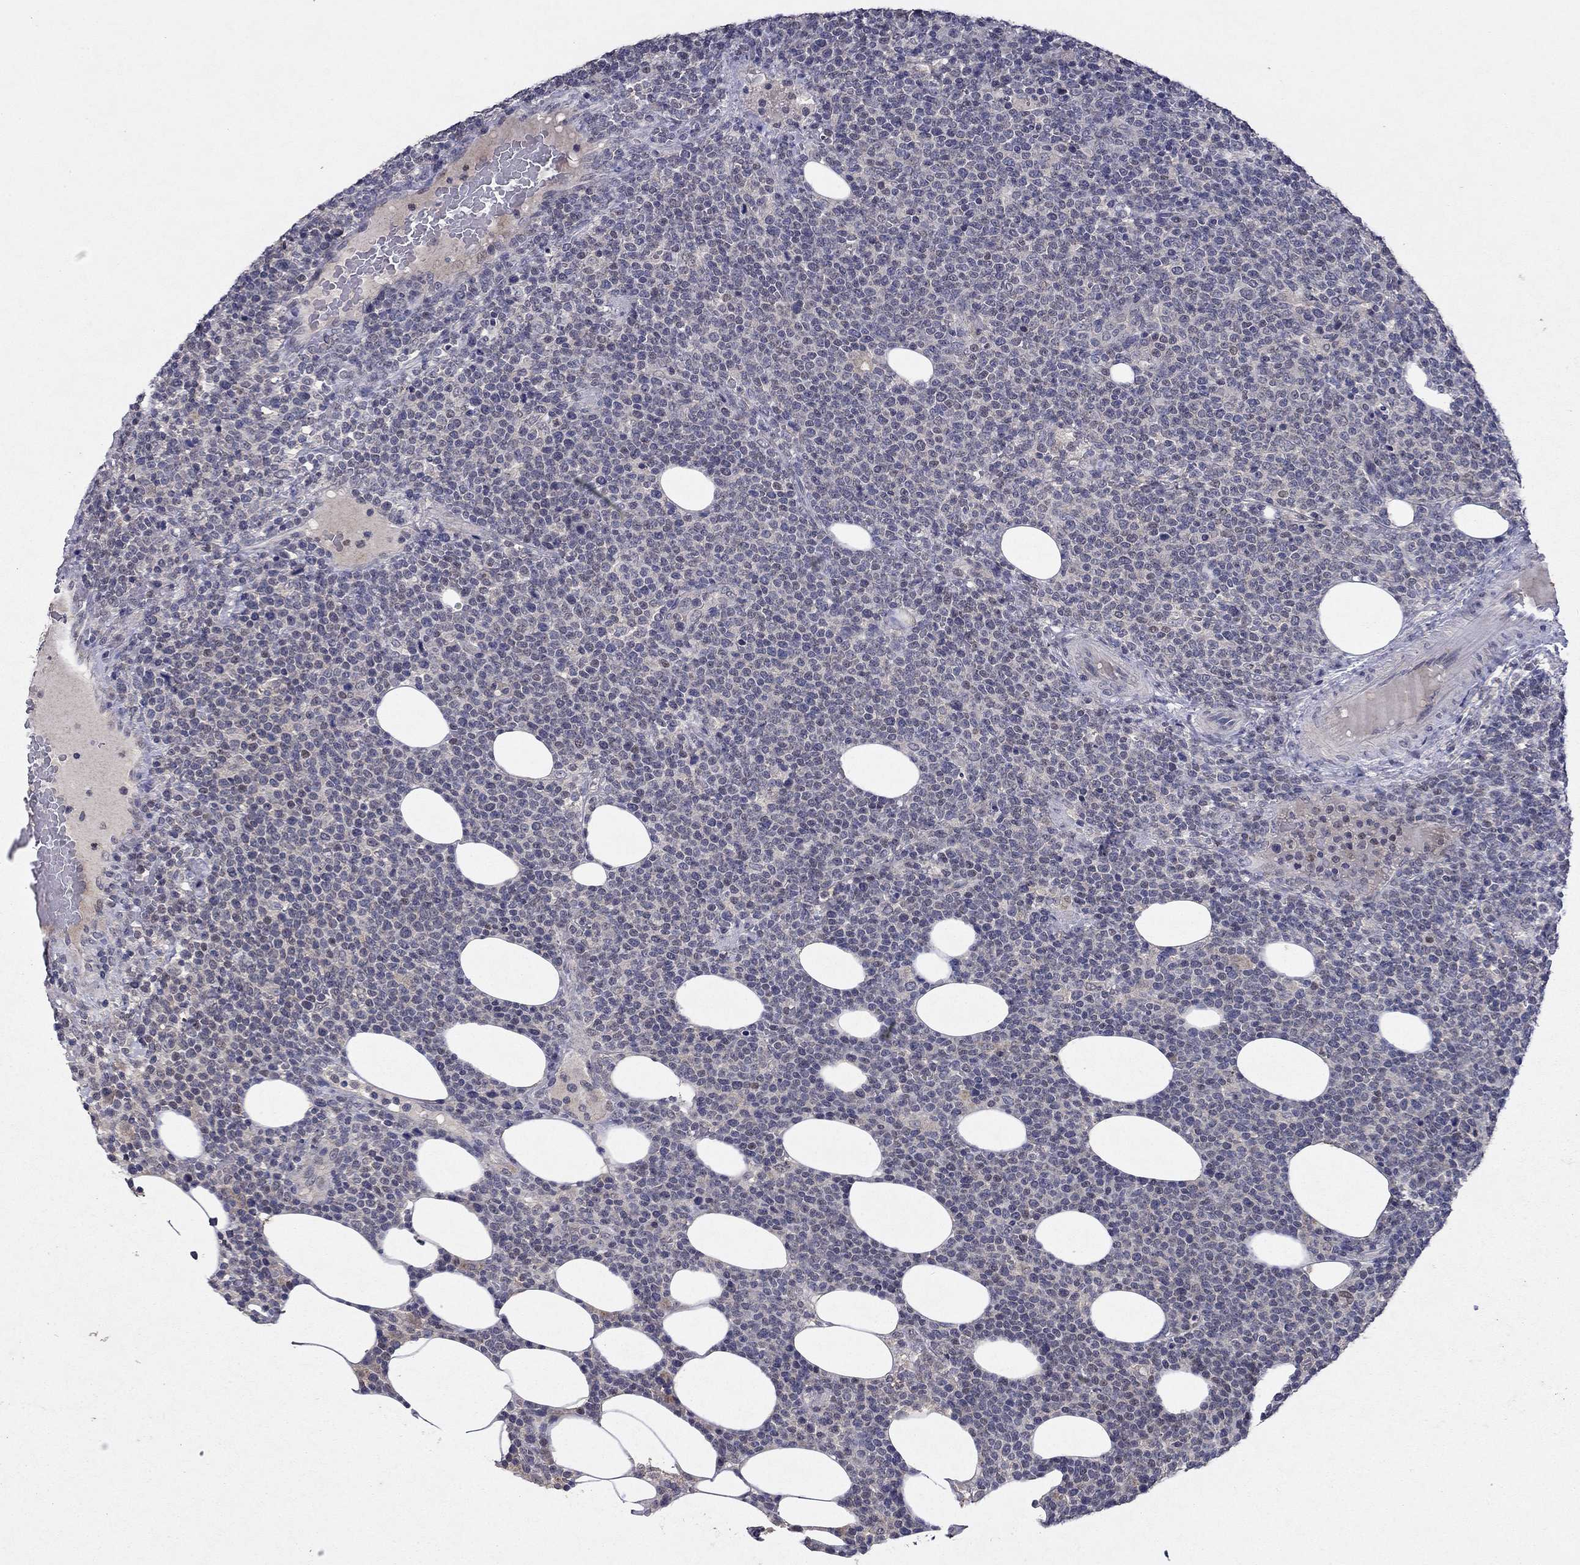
{"staining": {"intensity": "negative", "quantity": "none", "location": "none"}, "tissue": "lymphoma", "cell_type": "Tumor cells", "image_type": "cancer", "snomed": [{"axis": "morphology", "description": "Malignant lymphoma, non-Hodgkin's type, High grade"}, {"axis": "topography", "description": "Lymph node"}], "caption": "A high-resolution micrograph shows immunohistochemistry staining of lymphoma, which exhibits no significant expression in tumor cells.", "gene": "ESR2", "patient": {"sex": "male", "age": 61}}